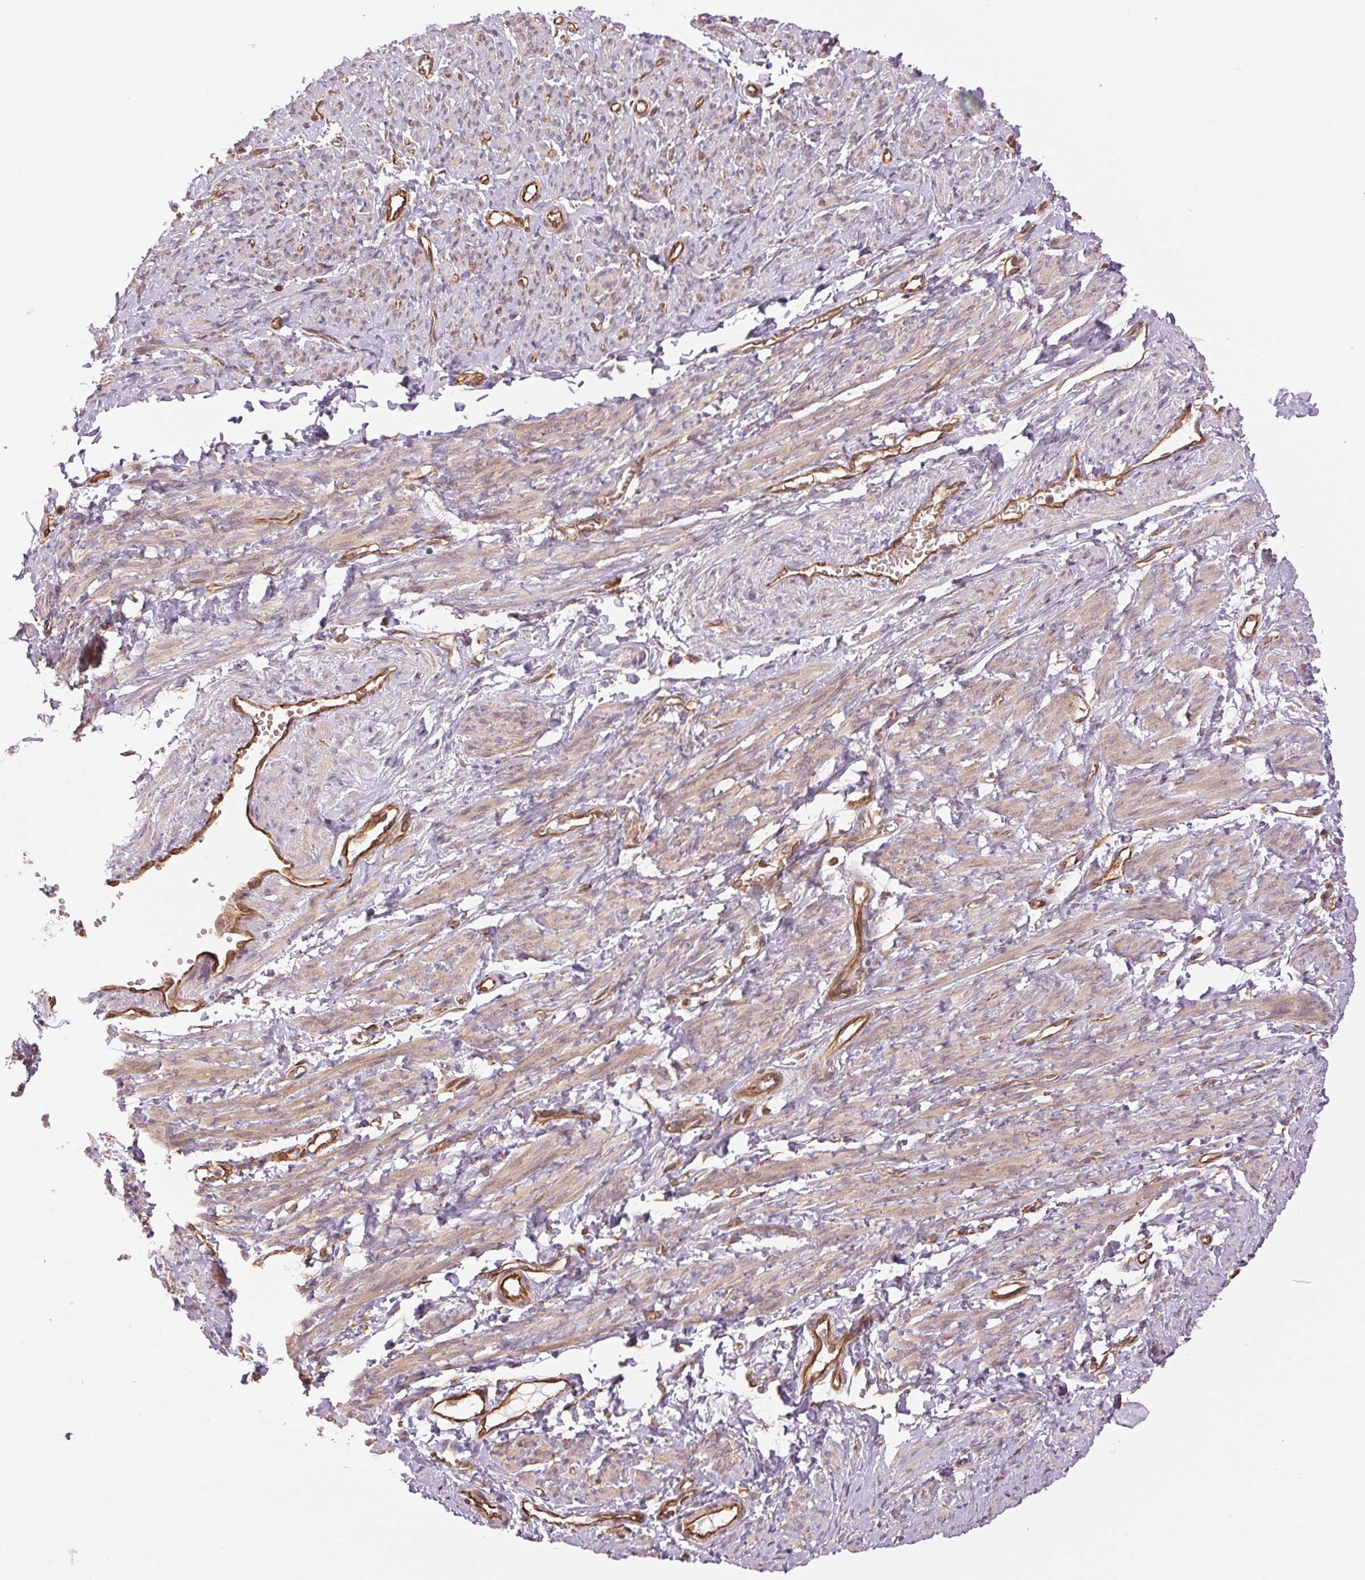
{"staining": {"intensity": "weak", "quantity": ">75%", "location": "cytoplasmic/membranous"}, "tissue": "smooth muscle", "cell_type": "Smooth muscle cells", "image_type": "normal", "snomed": [{"axis": "morphology", "description": "Normal tissue, NOS"}, {"axis": "topography", "description": "Smooth muscle"}], "caption": "Immunohistochemistry (IHC) of unremarkable human smooth muscle shows low levels of weak cytoplasmic/membranous expression in approximately >75% of smooth muscle cells. The protein of interest is shown in brown color, while the nuclei are stained blue.", "gene": "STARD7", "patient": {"sex": "female", "age": 65}}